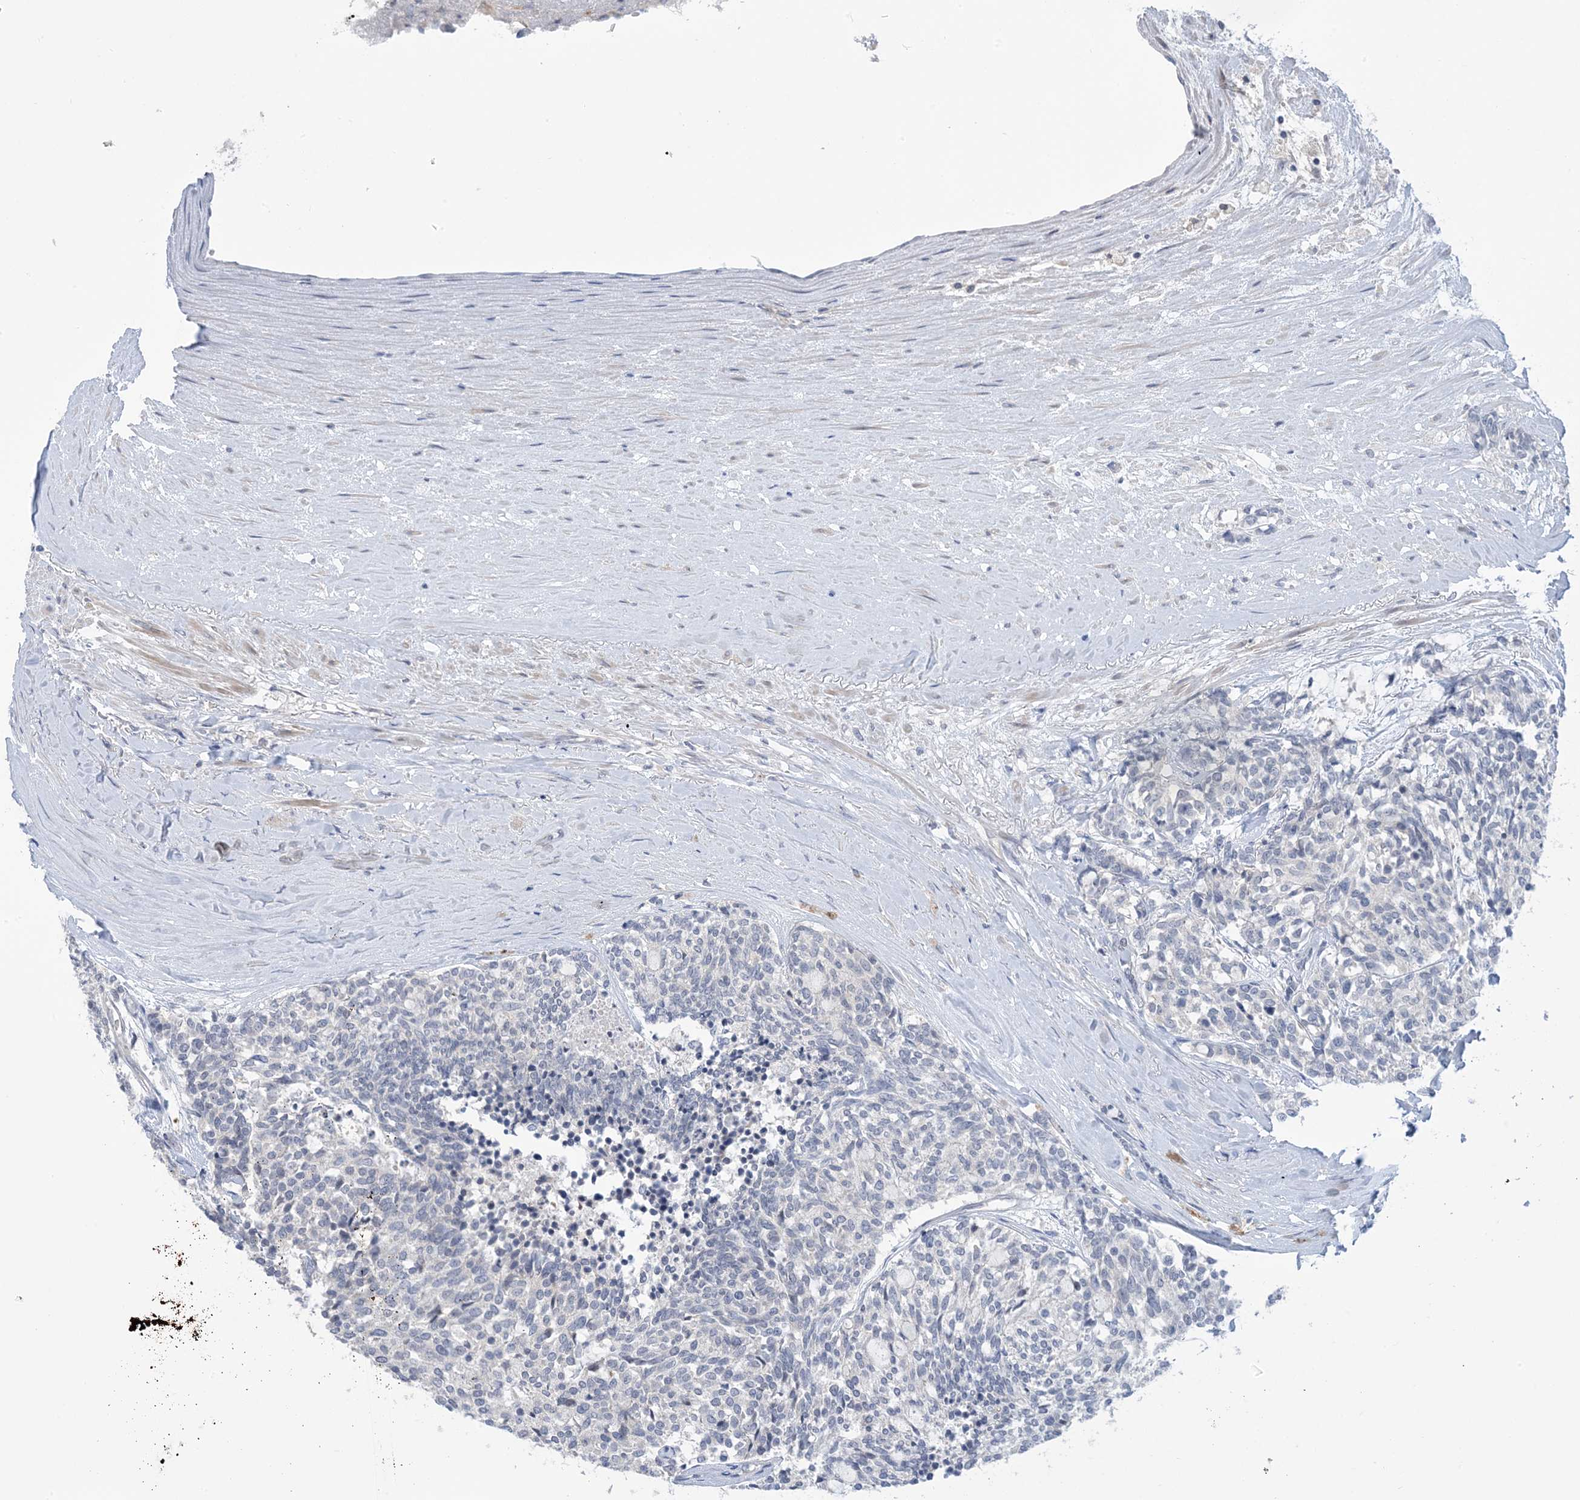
{"staining": {"intensity": "negative", "quantity": "none", "location": "none"}, "tissue": "carcinoid", "cell_type": "Tumor cells", "image_type": "cancer", "snomed": [{"axis": "morphology", "description": "Carcinoid, malignant, NOS"}, {"axis": "topography", "description": "Pancreas"}], "caption": "Photomicrograph shows no significant protein expression in tumor cells of carcinoid. (Brightfield microscopy of DAB (3,3'-diaminobenzidine) immunohistochemistry (IHC) at high magnification).", "gene": "TTYH1", "patient": {"sex": "female", "age": 54}}